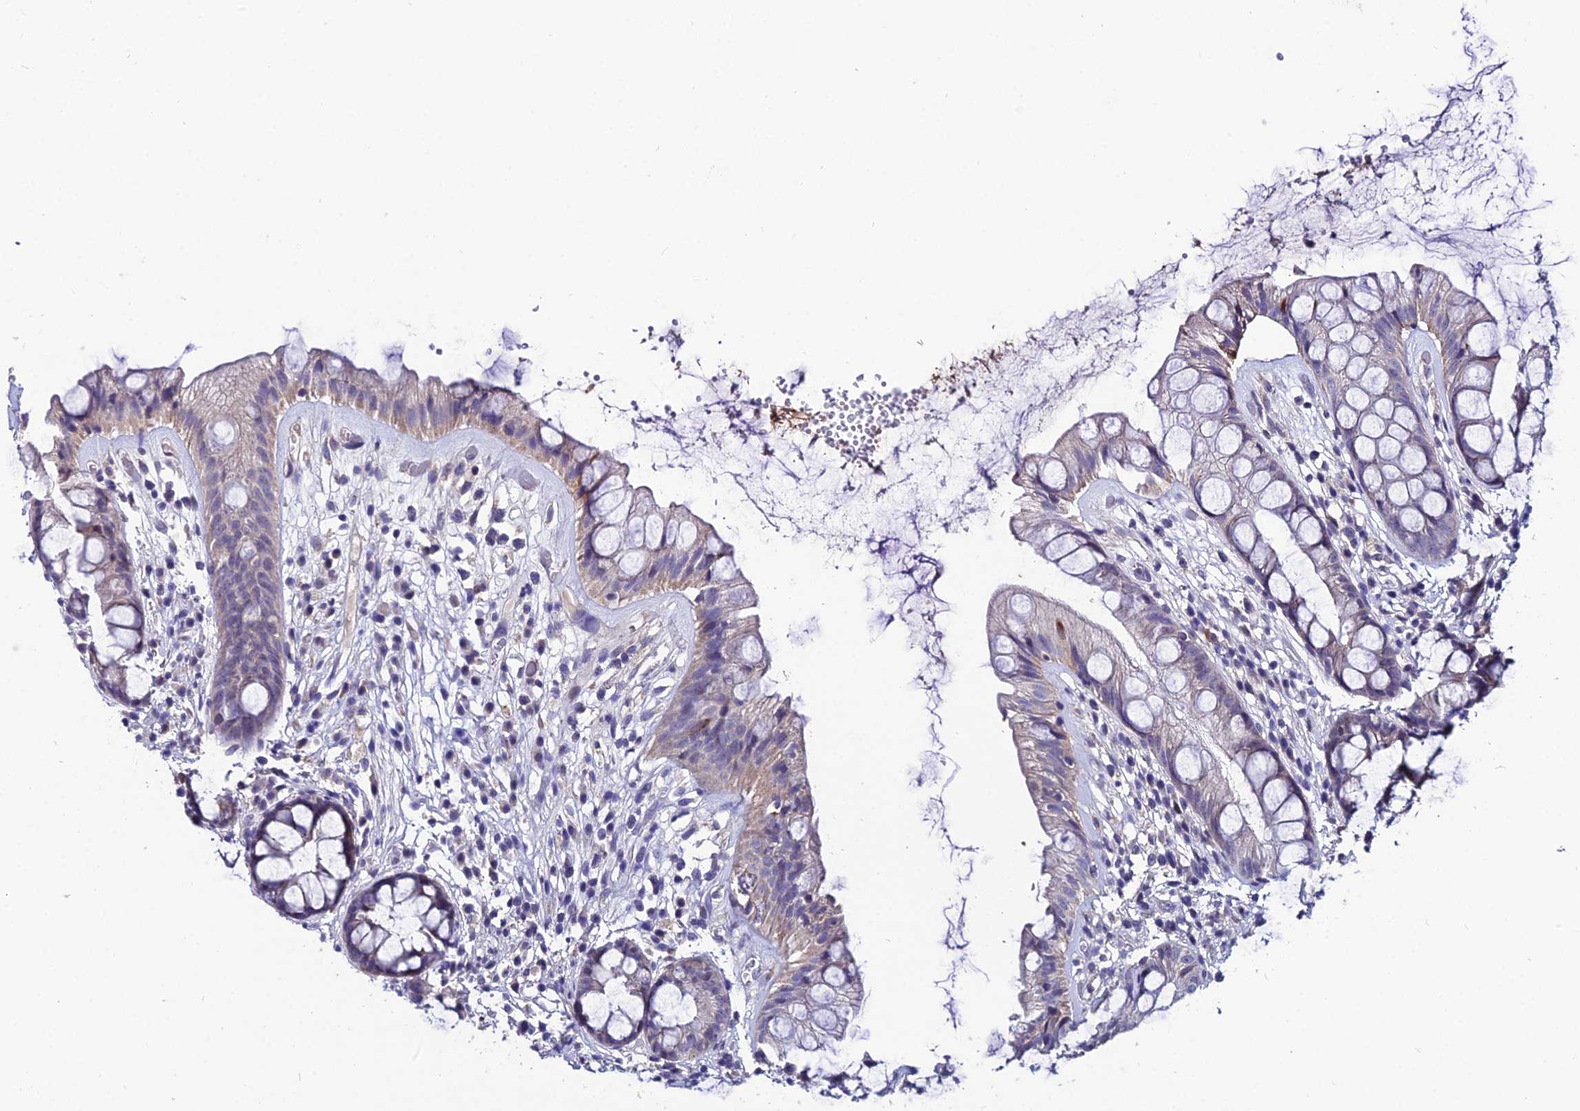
{"staining": {"intensity": "weak", "quantity": "25%-75%", "location": "cytoplasmic/membranous"}, "tissue": "rectum", "cell_type": "Glandular cells", "image_type": "normal", "snomed": [{"axis": "morphology", "description": "Normal tissue, NOS"}, {"axis": "topography", "description": "Rectum"}], "caption": "Immunohistochemical staining of normal rectum displays 25%-75% levels of weak cytoplasmic/membranous protein positivity in about 25%-75% of glandular cells.", "gene": "LGALS7", "patient": {"sex": "male", "age": 74}}